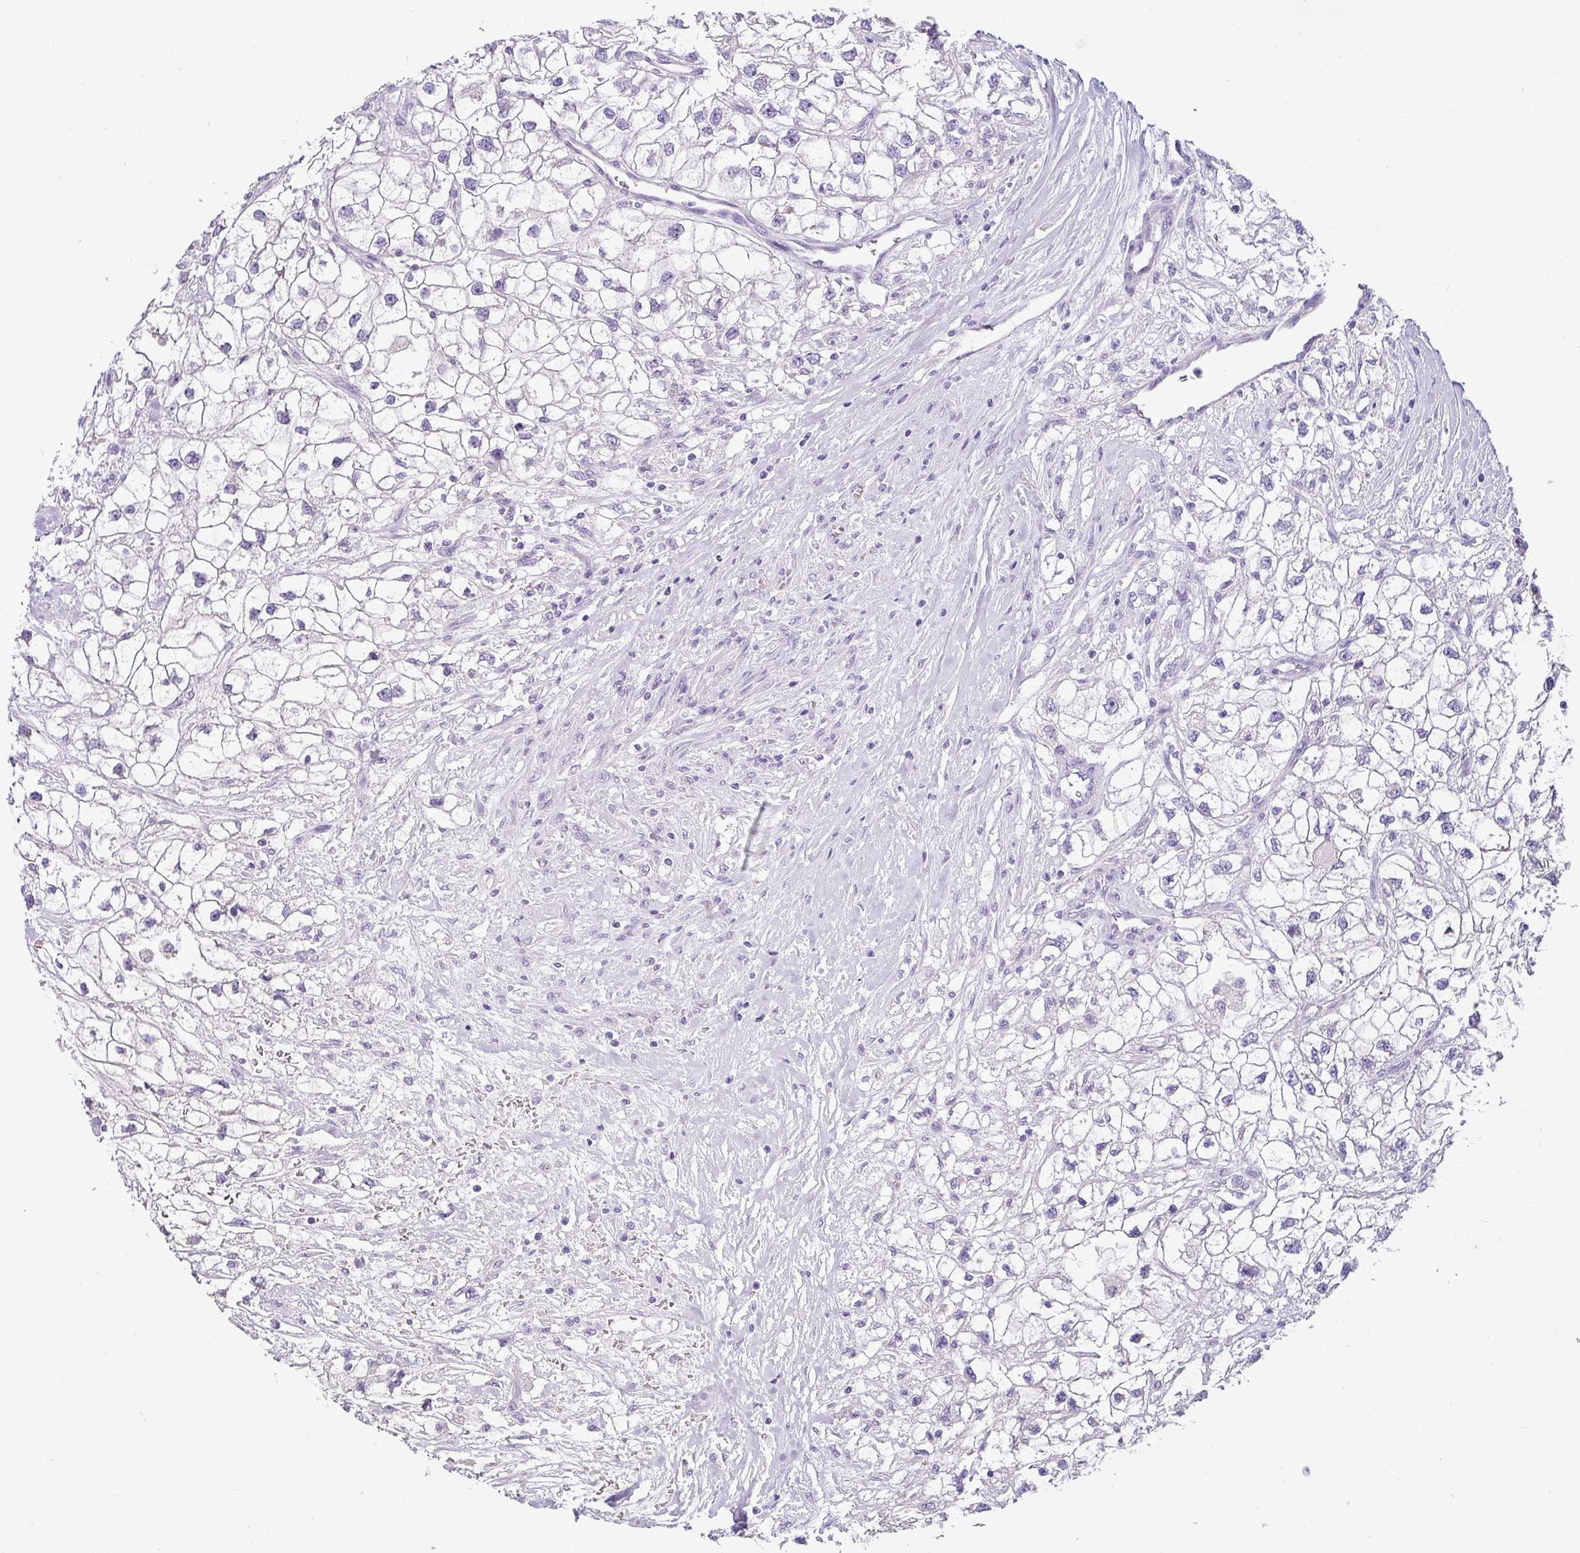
{"staining": {"intensity": "negative", "quantity": "none", "location": "none"}, "tissue": "renal cancer", "cell_type": "Tumor cells", "image_type": "cancer", "snomed": [{"axis": "morphology", "description": "Adenocarcinoma, NOS"}, {"axis": "topography", "description": "Kidney"}], "caption": "Tumor cells show no significant protein expression in renal cancer (adenocarcinoma).", "gene": "VCX2", "patient": {"sex": "male", "age": 59}}